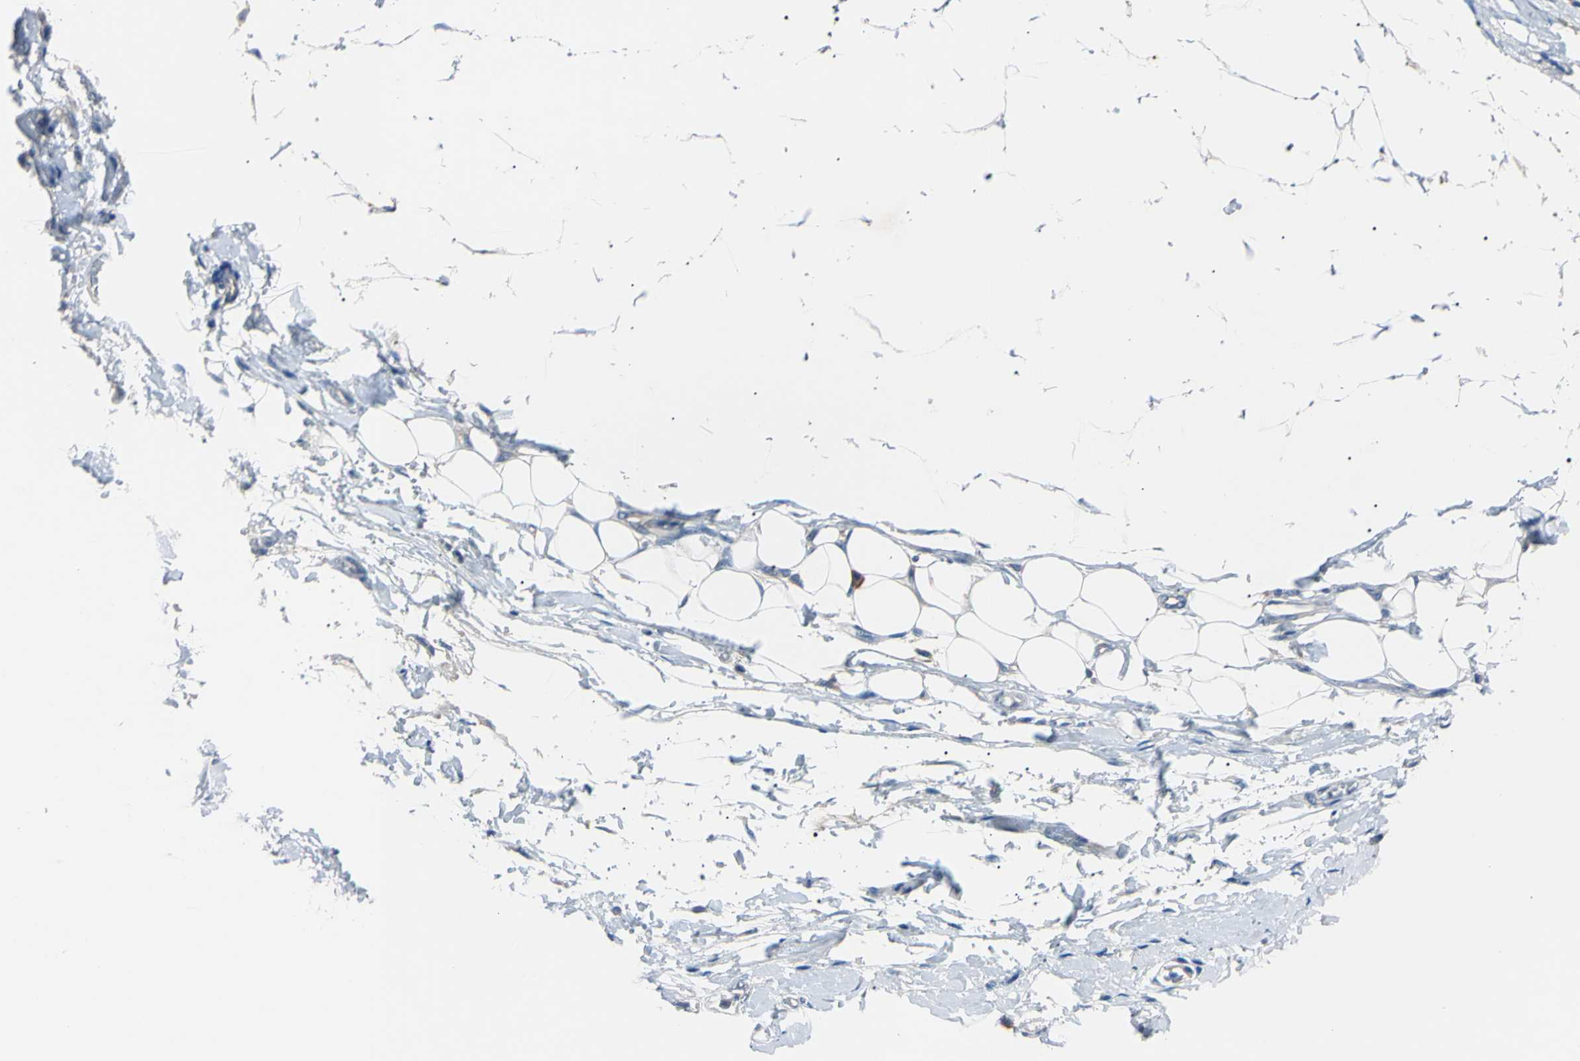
{"staining": {"intensity": "negative", "quantity": "none", "location": "none"}, "tissue": "adipose tissue", "cell_type": "Adipocytes", "image_type": "normal", "snomed": [{"axis": "morphology", "description": "Normal tissue, NOS"}, {"axis": "morphology", "description": "Adenocarcinoma, NOS"}, {"axis": "topography", "description": "Esophagus"}], "caption": "Immunohistochemistry of unremarkable human adipose tissue demonstrates no positivity in adipocytes. (DAB IHC visualized using brightfield microscopy, high magnification).", "gene": "PNKD", "patient": {"sex": "male", "age": 62}}